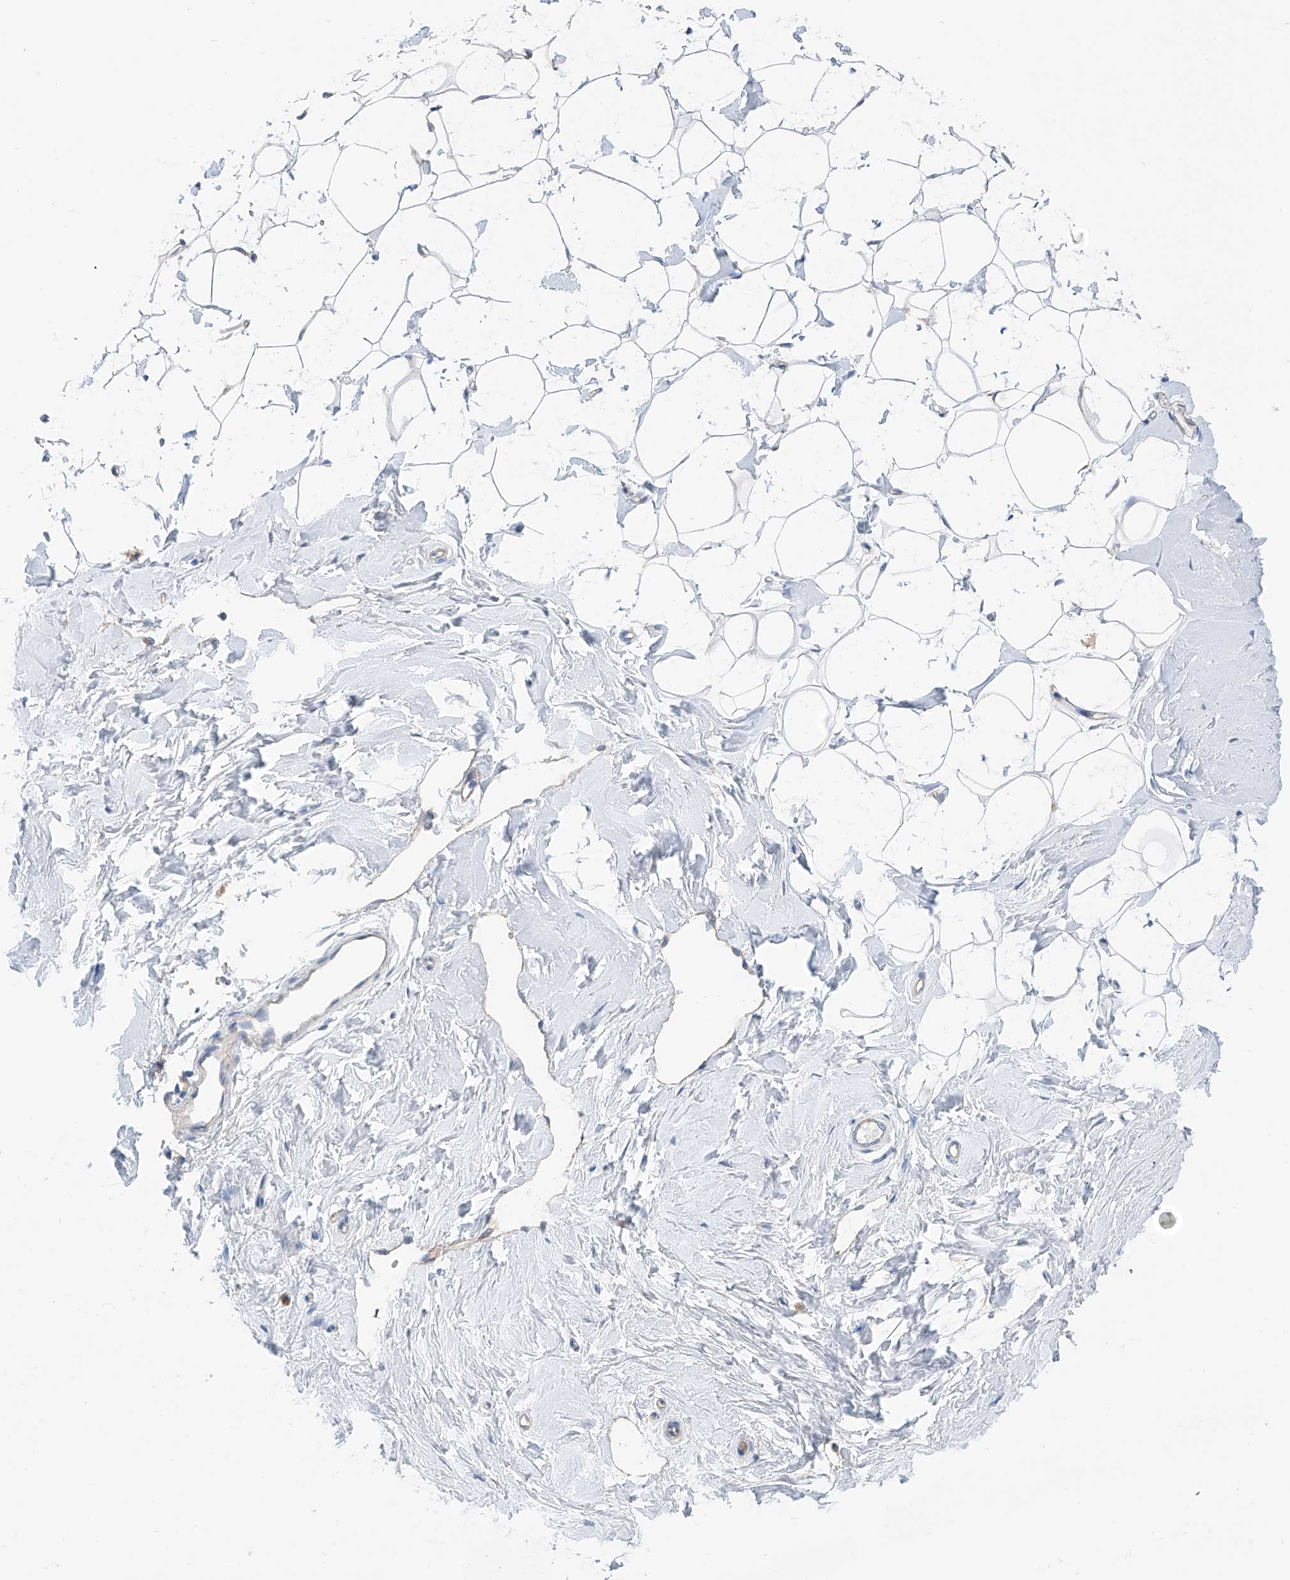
{"staining": {"intensity": "negative", "quantity": "none", "location": "none"}, "tissue": "adipose tissue", "cell_type": "Adipocytes", "image_type": "normal", "snomed": [{"axis": "morphology", "description": "Normal tissue, NOS"}, {"axis": "topography", "description": "Breast"}], "caption": "Immunohistochemistry histopathology image of unremarkable adipose tissue stained for a protein (brown), which exhibits no expression in adipocytes.", "gene": "ITGA9", "patient": {"sex": "female", "age": 23}}